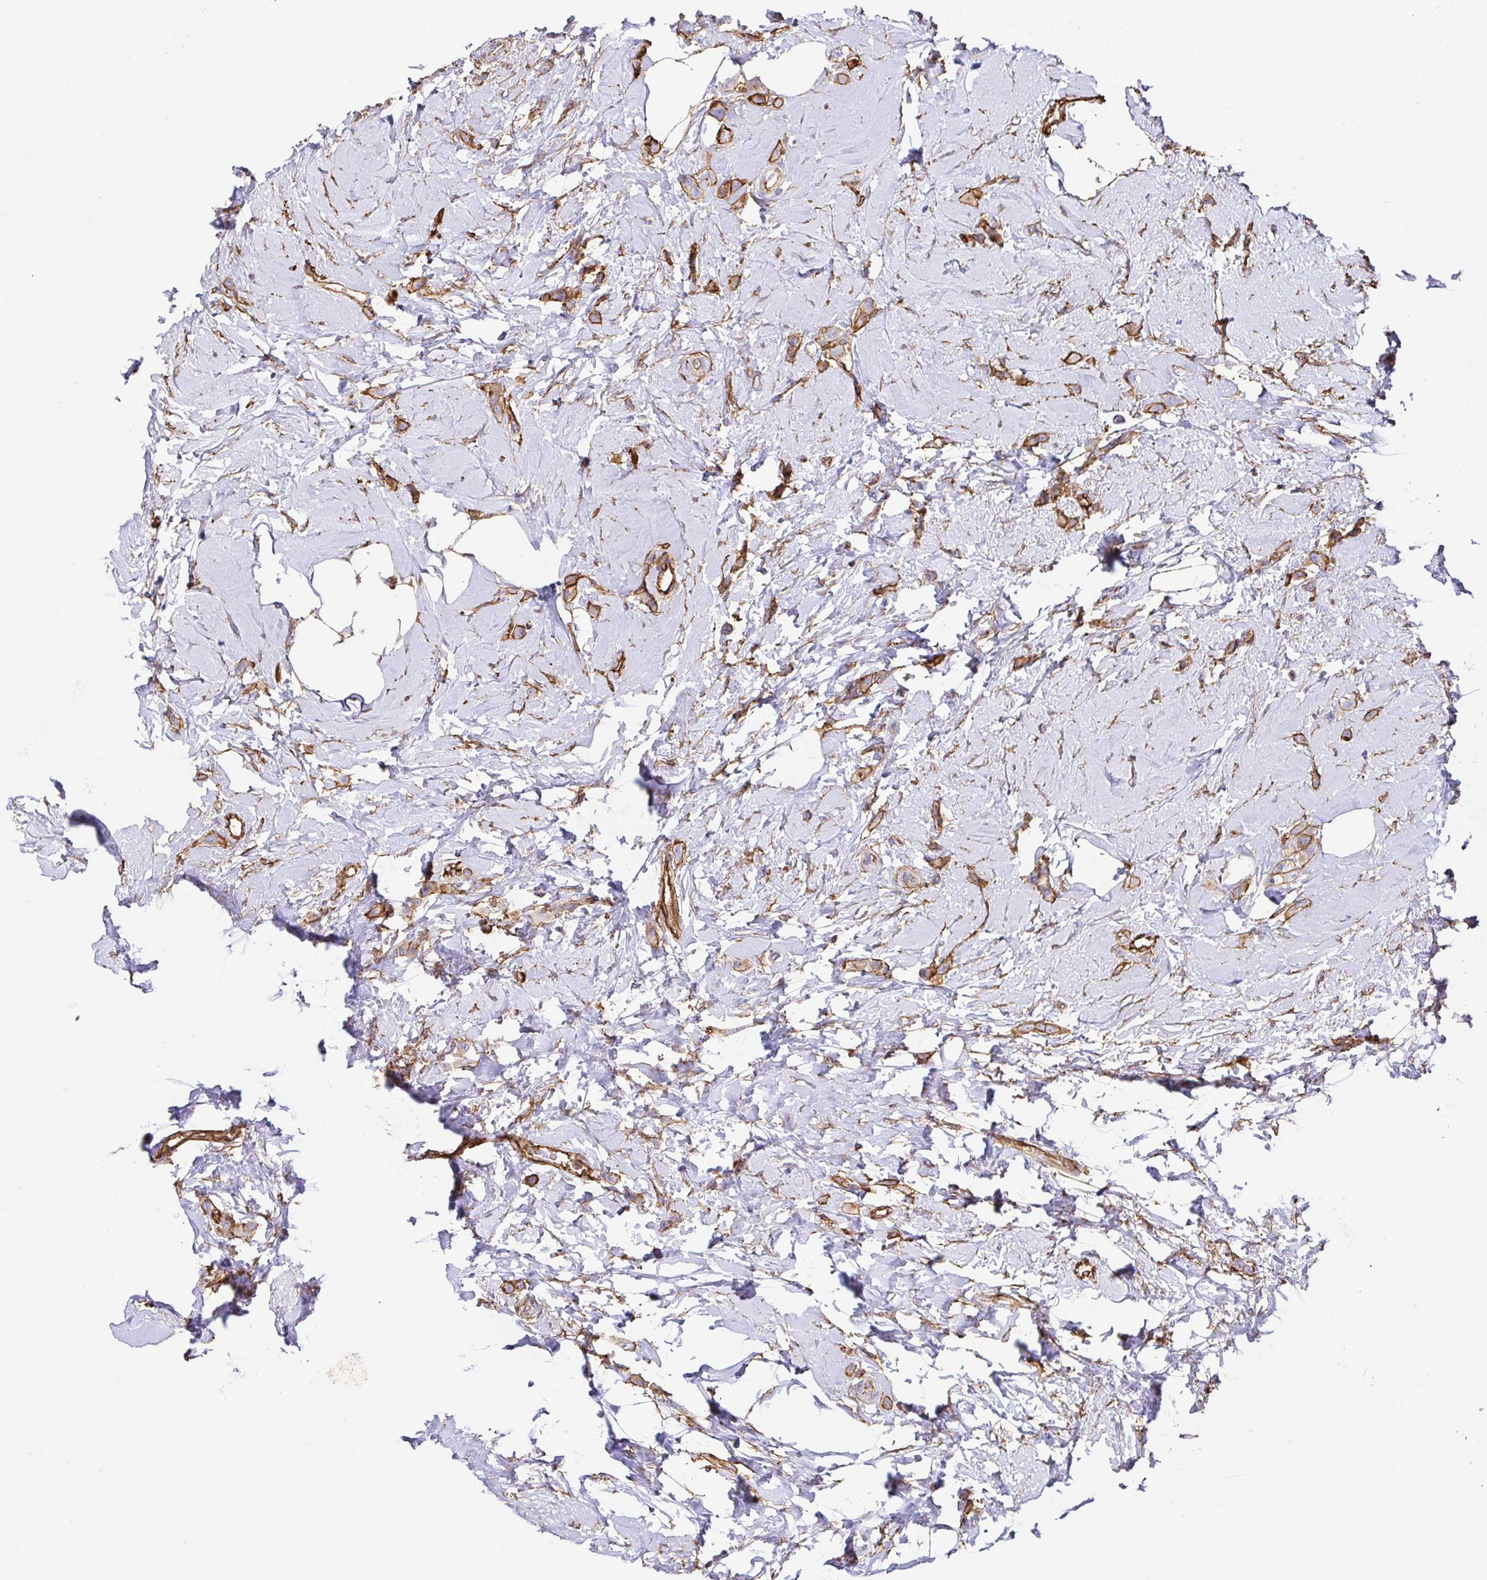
{"staining": {"intensity": "moderate", "quantity": ">75%", "location": "cytoplasmic/membranous"}, "tissue": "breast cancer", "cell_type": "Tumor cells", "image_type": "cancer", "snomed": [{"axis": "morphology", "description": "Lobular carcinoma"}, {"axis": "topography", "description": "Breast"}], "caption": "High-magnification brightfield microscopy of breast cancer stained with DAB (brown) and counterstained with hematoxylin (blue). tumor cells exhibit moderate cytoplasmic/membranous expression is appreciated in approximately>75% of cells.", "gene": "ANXA2", "patient": {"sex": "female", "age": 66}}